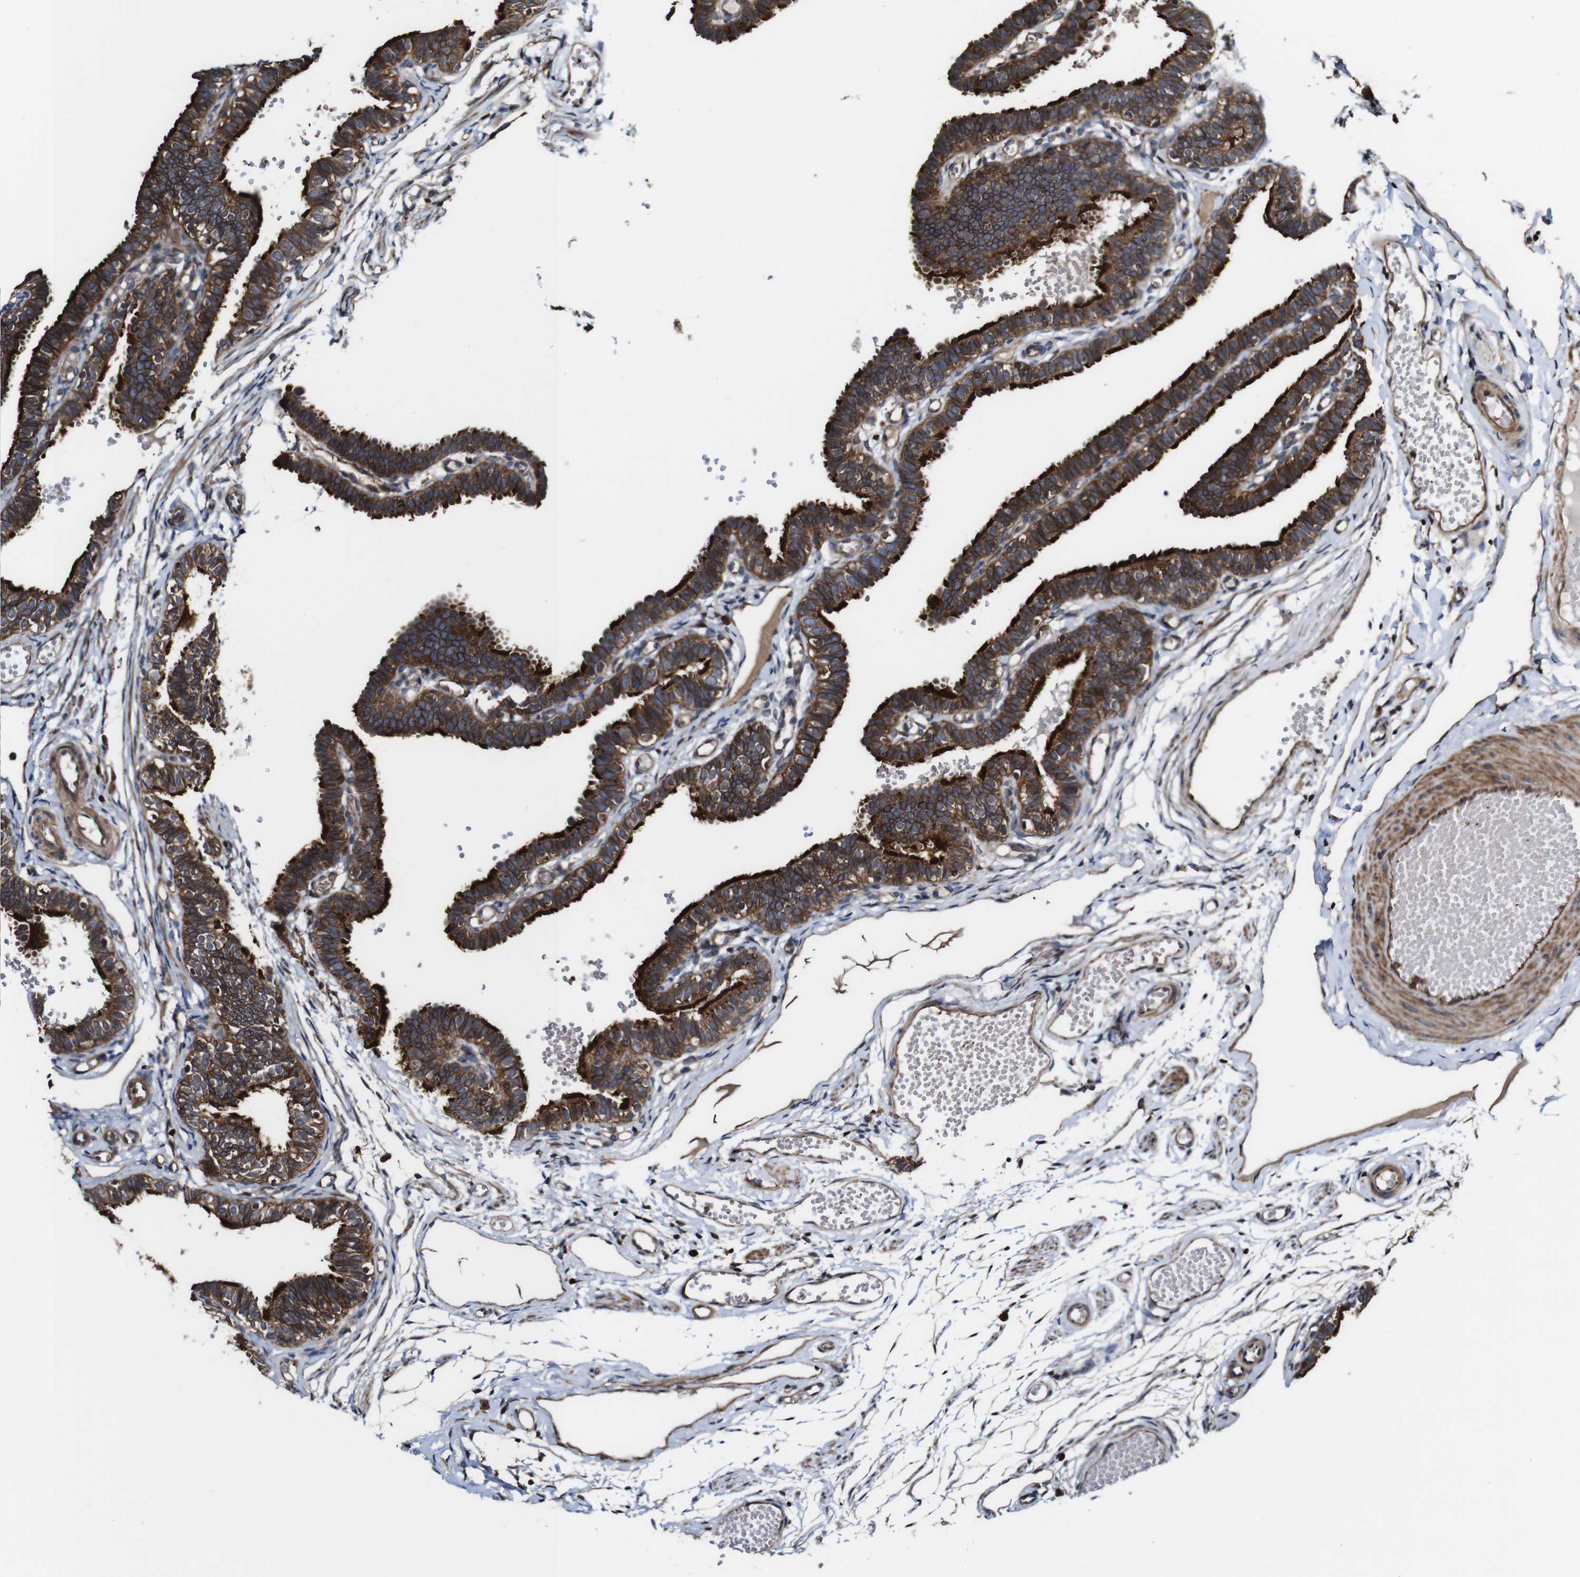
{"staining": {"intensity": "strong", "quantity": ">75%", "location": "cytoplasmic/membranous"}, "tissue": "fallopian tube", "cell_type": "Glandular cells", "image_type": "normal", "snomed": [{"axis": "morphology", "description": "Normal tissue, NOS"}, {"axis": "topography", "description": "Fallopian tube"}, {"axis": "topography", "description": "Placenta"}], "caption": "IHC of normal human fallopian tube demonstrates high levels of strong cytoplasmic/membranous expression in approximately >75% of glandular cells.", "gene": "TNIK", "patient": {"sex": "female", "age": 34}}